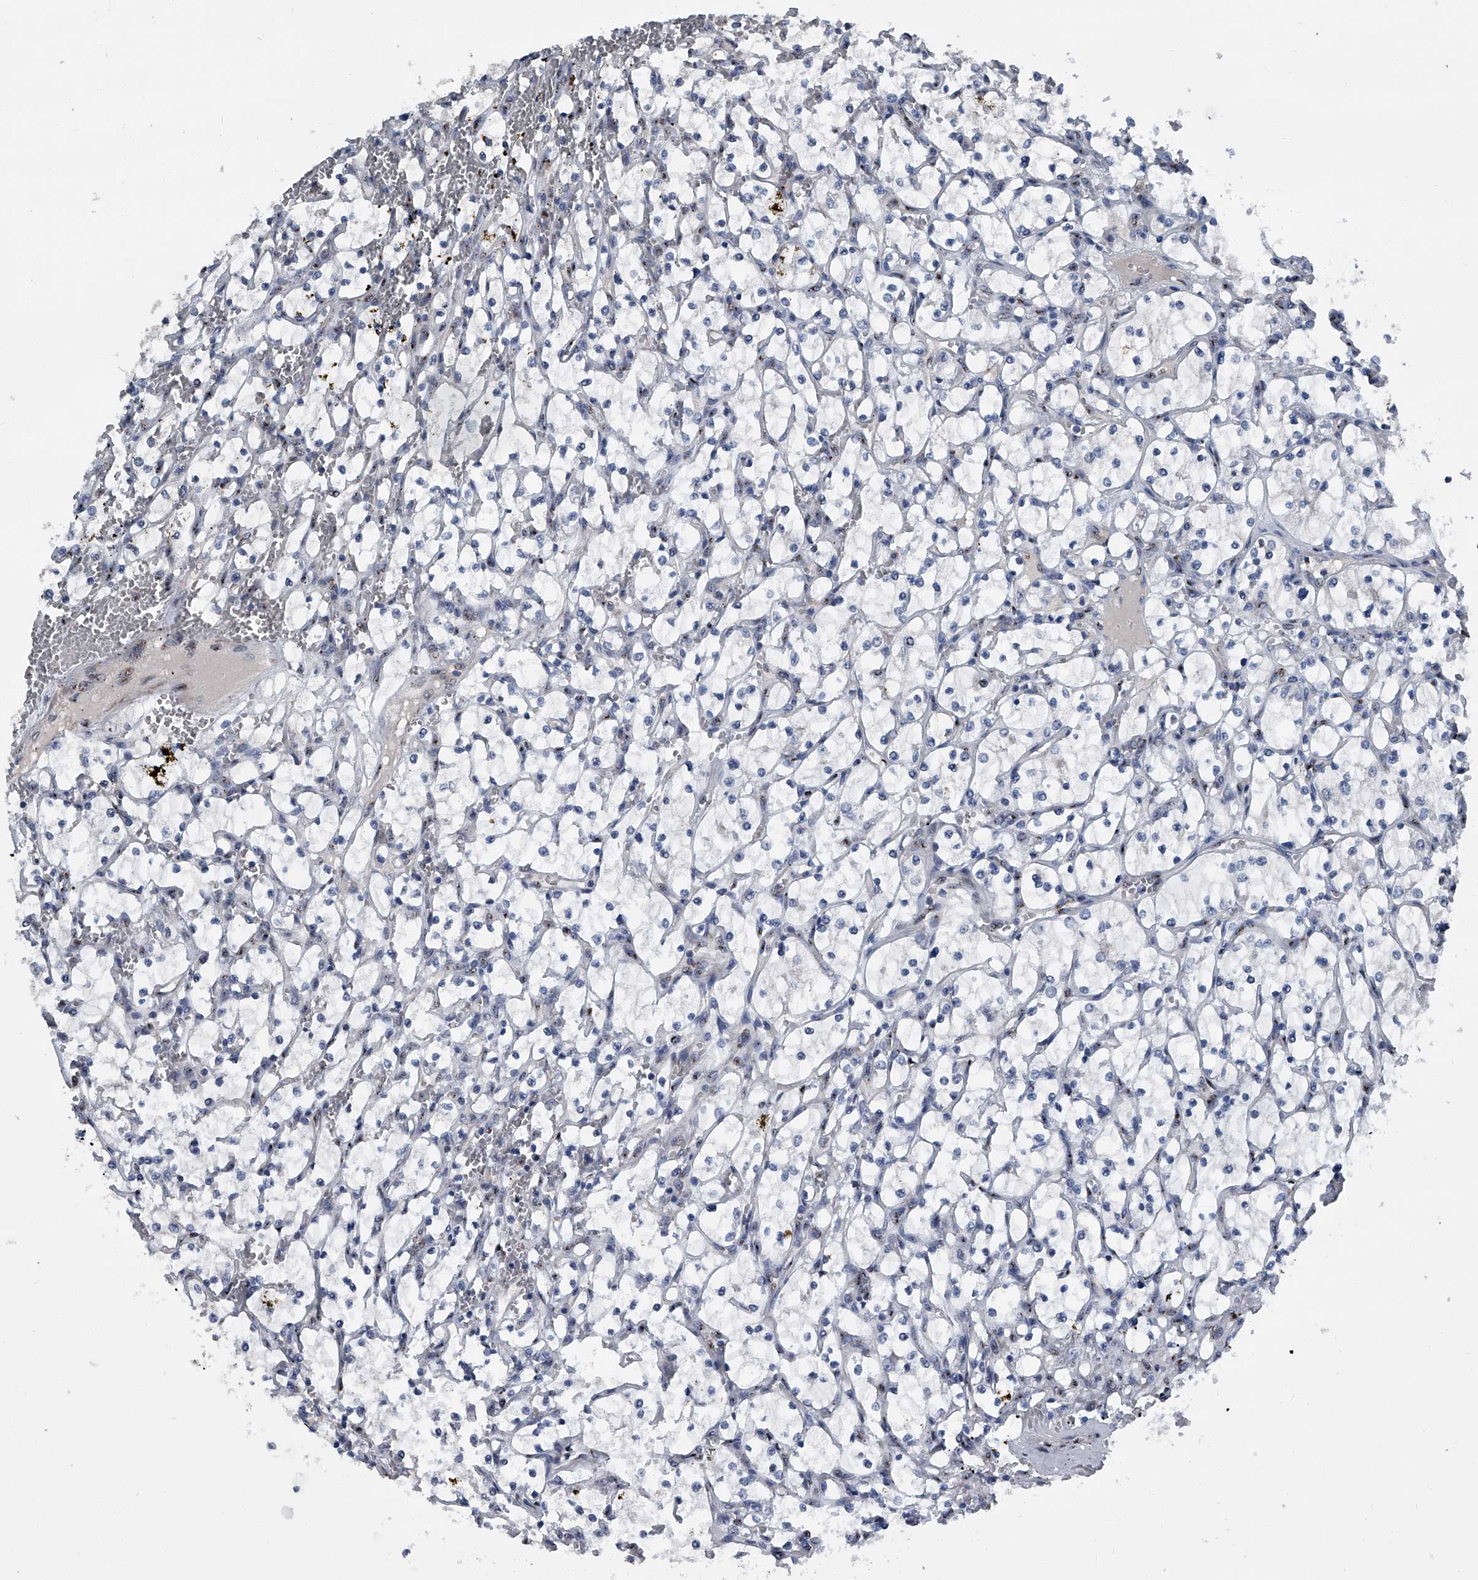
{"staining": {"intensity": "negative", "quantity": "none", "location": "none"}, "tissue": "renal cancer", "cell_type": "Tumor cells", "image_type": "cancer", "snomed": [{"axis": "morphology", "description": "Adenocarcinoma, NOS"}, {"axis": "topography", "description": "Kidney"}], "caption": "Immunohistochemistry (IHC) of human renal cancer (adenocarcinoma) displays no expression in tumor cells.", "gene": "MEN1", "patient": {"sex": "female", "age": 69}}